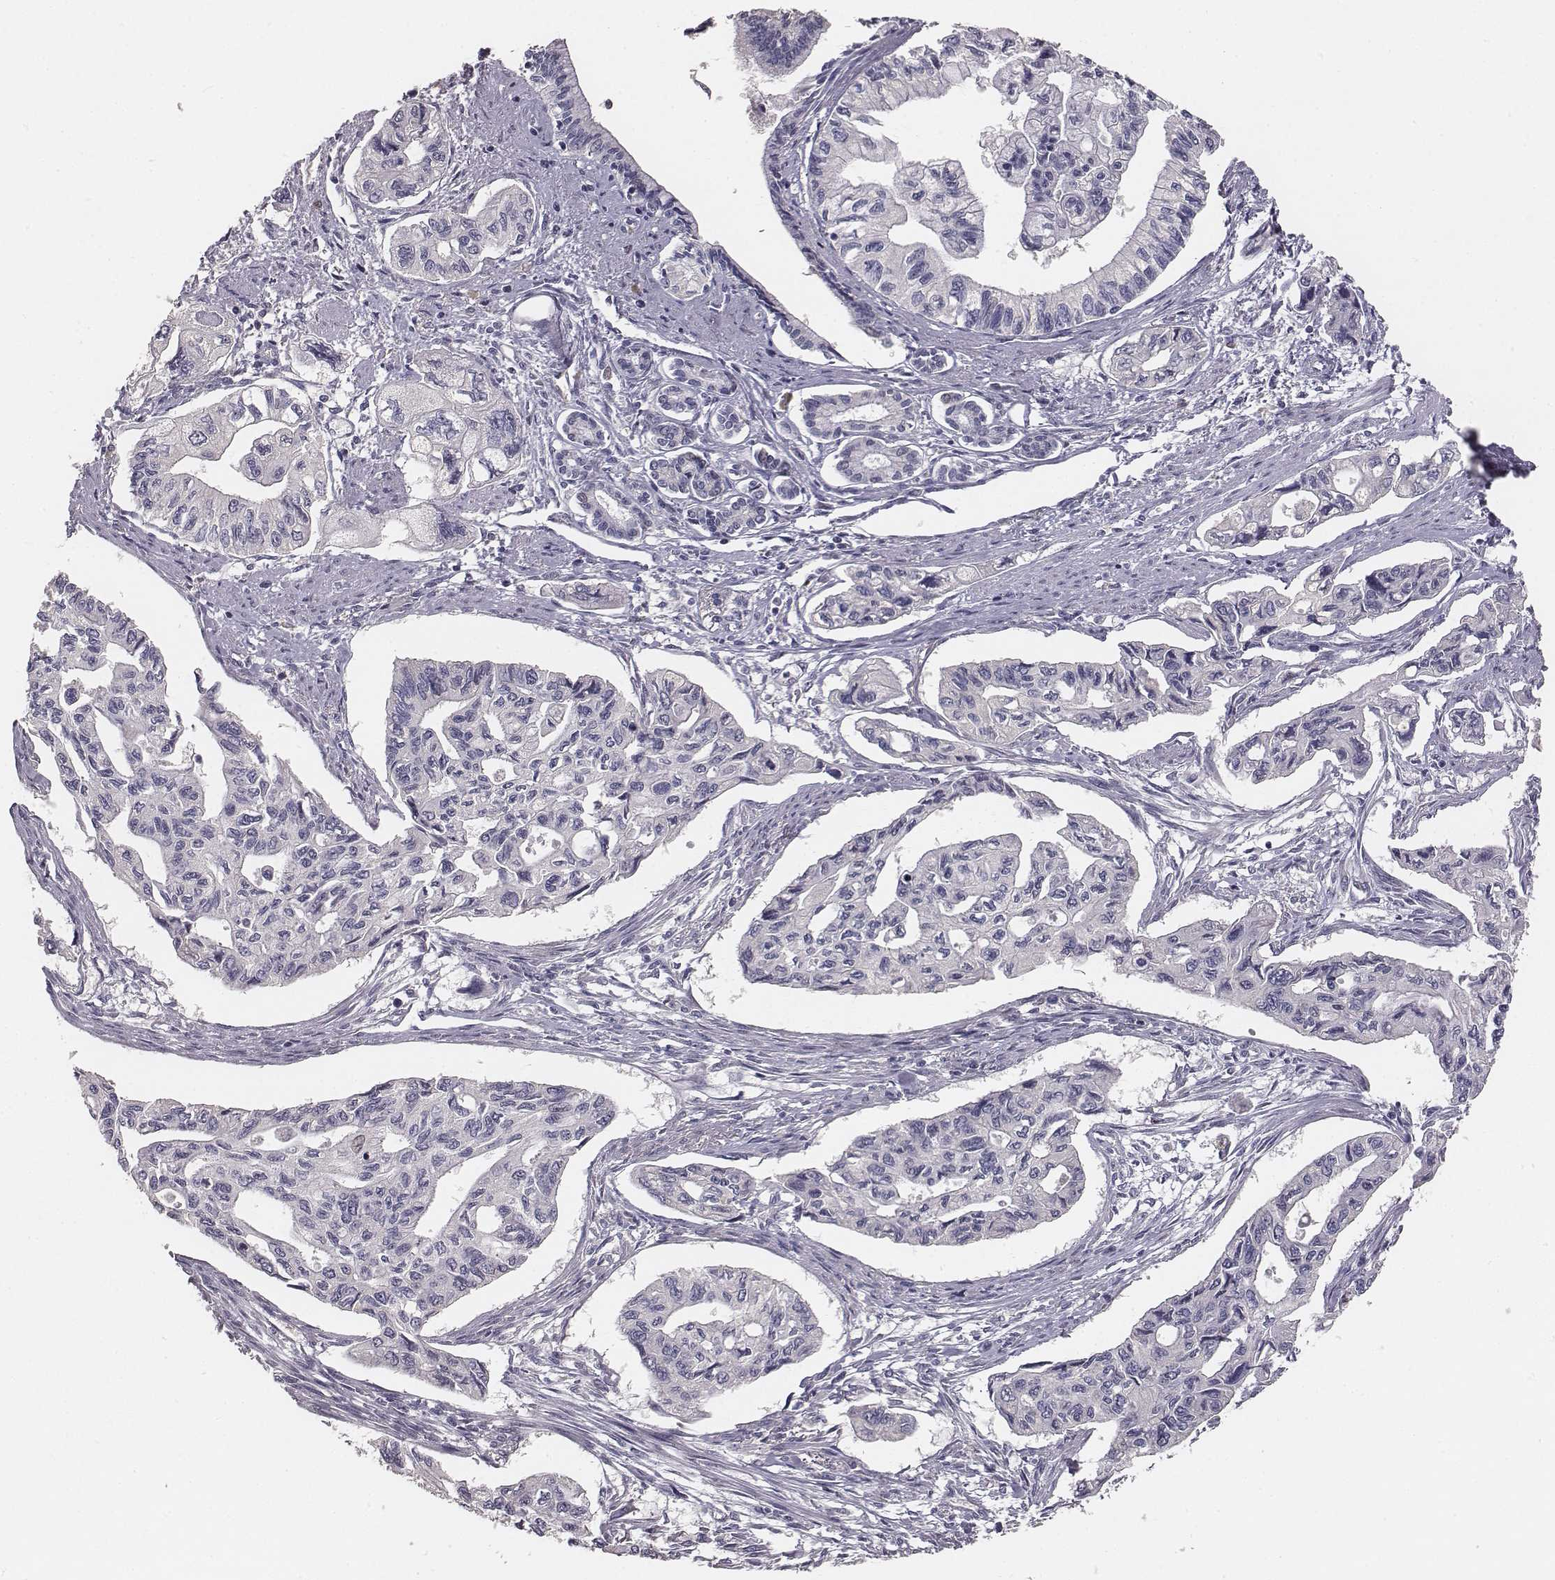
{"staining": {"intensity": "negative", "quantity": "none", "location": "none"}, "tissue": "pancreatic cancer", "cell_type": "Tumor cells", "image_type": "cancer", "snomed": [{"axis": "morphology", "description": "Adenocarcinoma, NOS"}, {"axis": "topography", "description": "Pancreas"}], "caption": "Immunohistochemistry (IHC) of human pancreatic adenocarcinoma demonstrates no positivity in tumor cells. (DAB immunohistochemistry (IHC) with hematoxylin counter stain).", "gene": "NIFK", "patient": {"sex": "female", "age": 76}}